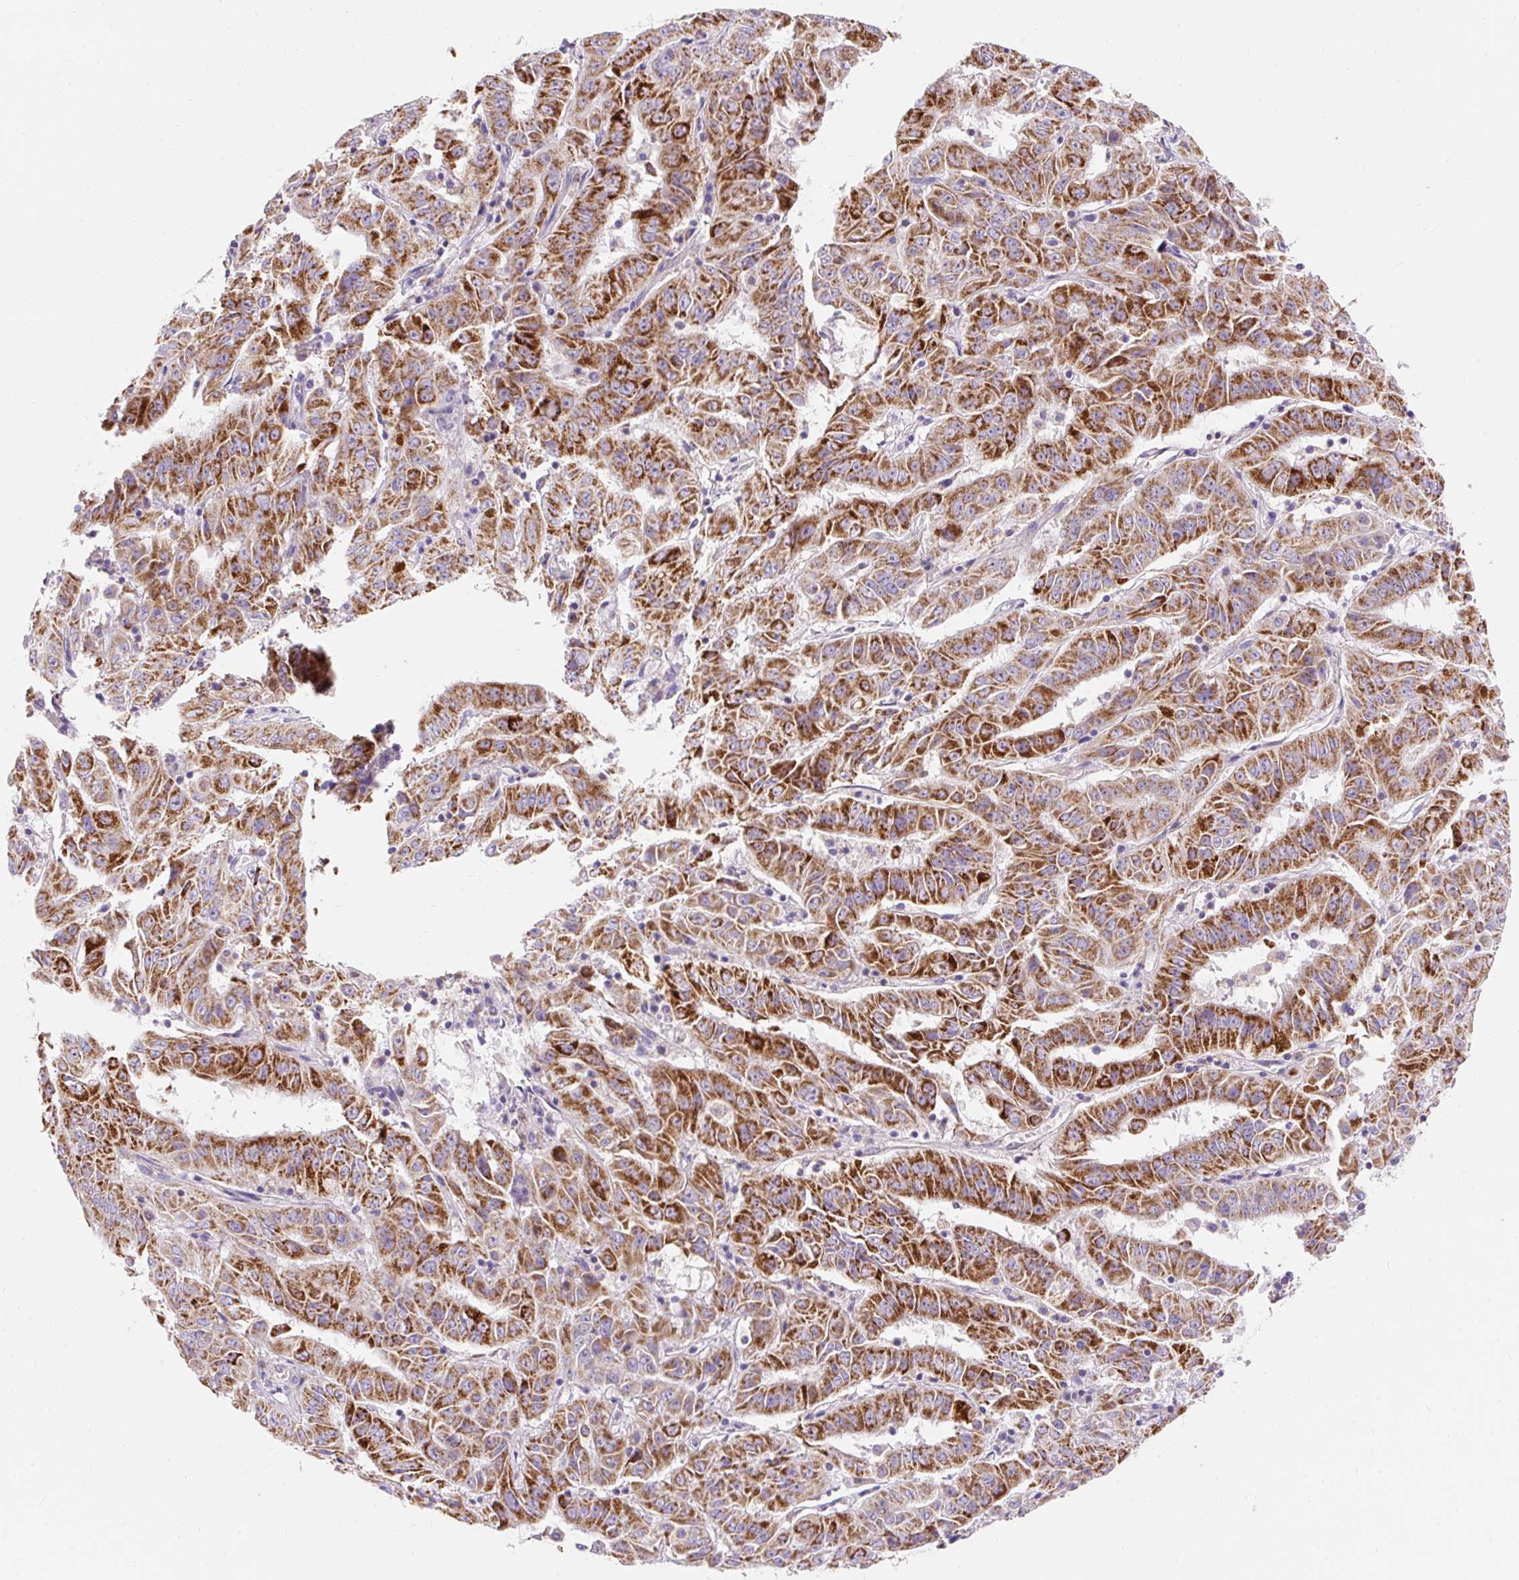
{"staining": {"intensity": "strong", "quantity": ">75%", "location": "cytoplasmic/membranous"}, "tissue": "pancreatic cancer", "cell_type": "Tumor cells", "image_type": "cancer", "snomed": [{"axis": "morphology", "description": "Adenocarcinoma, NOS"}, {"axis": "topography", "description": "Pancreas"}], "caption": "Brown immunohistochemical staining in human pancreatic cancer (adenocarcinoma) exhibits strong cytoplasmic/membranous expression in about >75% of tumor cells.", "gene": "PMAIP1", "patient": {"sex": "male", "age": 63}}